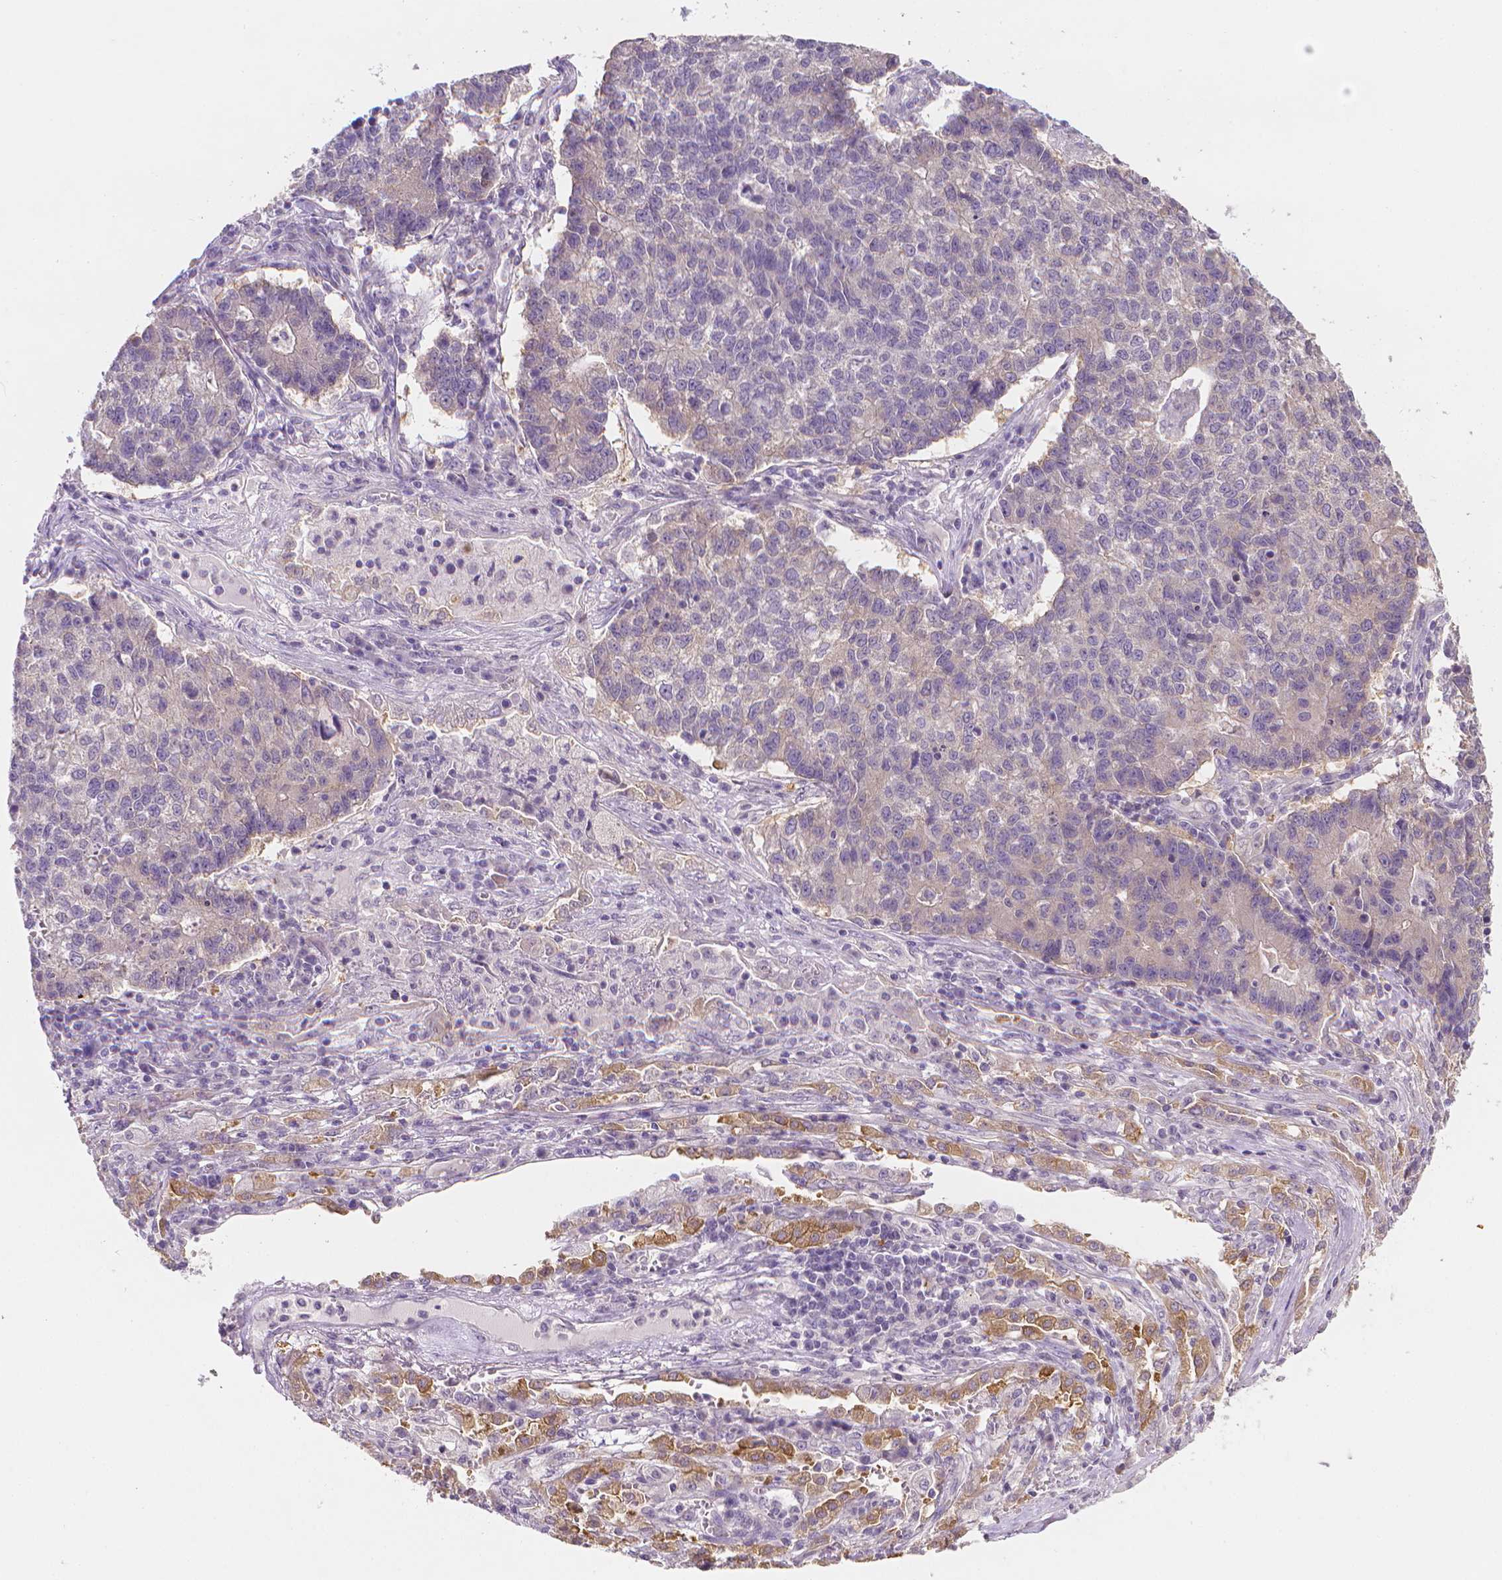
{"staining": {"intensity": "negative", "quantity": "none", "location": "none"}, "tissue": "lung cancer", "cell_type": "Tumor cells", "image_type": "cancer", "snomed": [{"axis": "morphology", "description": "Adenocarcinoma, NOS"}, {"axis": "topography", "description": "Lung"}], "caption": "DAB immunohistochemical staining of lung cancer shows no significant positivity in tumor cells.", "gene": "FASN", "patient": {"sex": "male", "age": 57}}